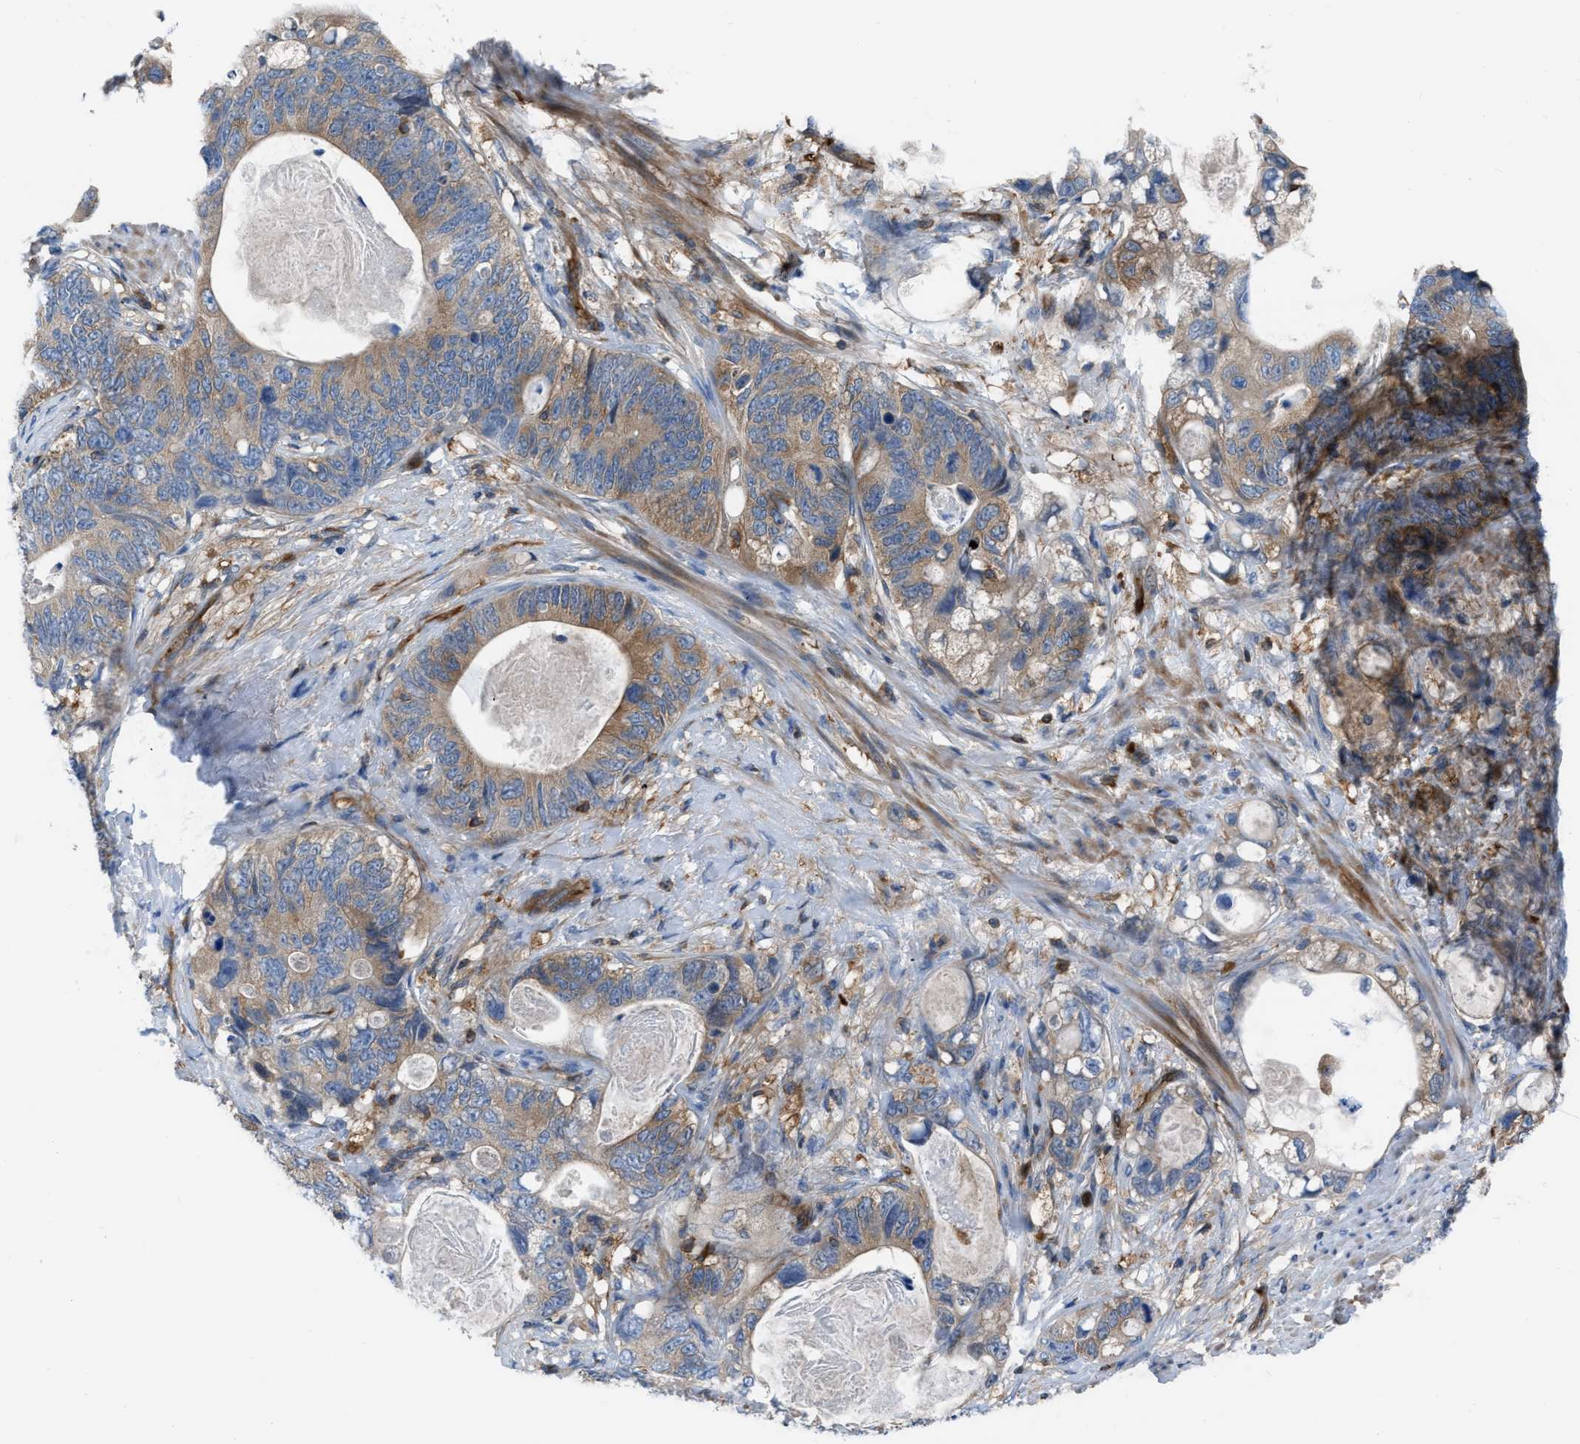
{"staining": {"intensity": "moderate", "quantity": "25%-75%", "location": "cytoplasmic/membranous"}, "tissue": "stomach cancer", "cell_type": "Tumor cells", "image_type": "cancer", "snomed": [{"axis": "morphology", "description": "Normal tissue, NOS"}, {"axis": "morphology", "description": "Adenocarcinoma, NOS"}, {"axis": "topography", "description": "Stomach"}], "caption": "Human stomach cancer (adenocarcinoma) stained with a protein marker demonstrates moderate staining in tumor cells.", "gene": "PFKP", "patient": {"sex": "female", "age": 89}}